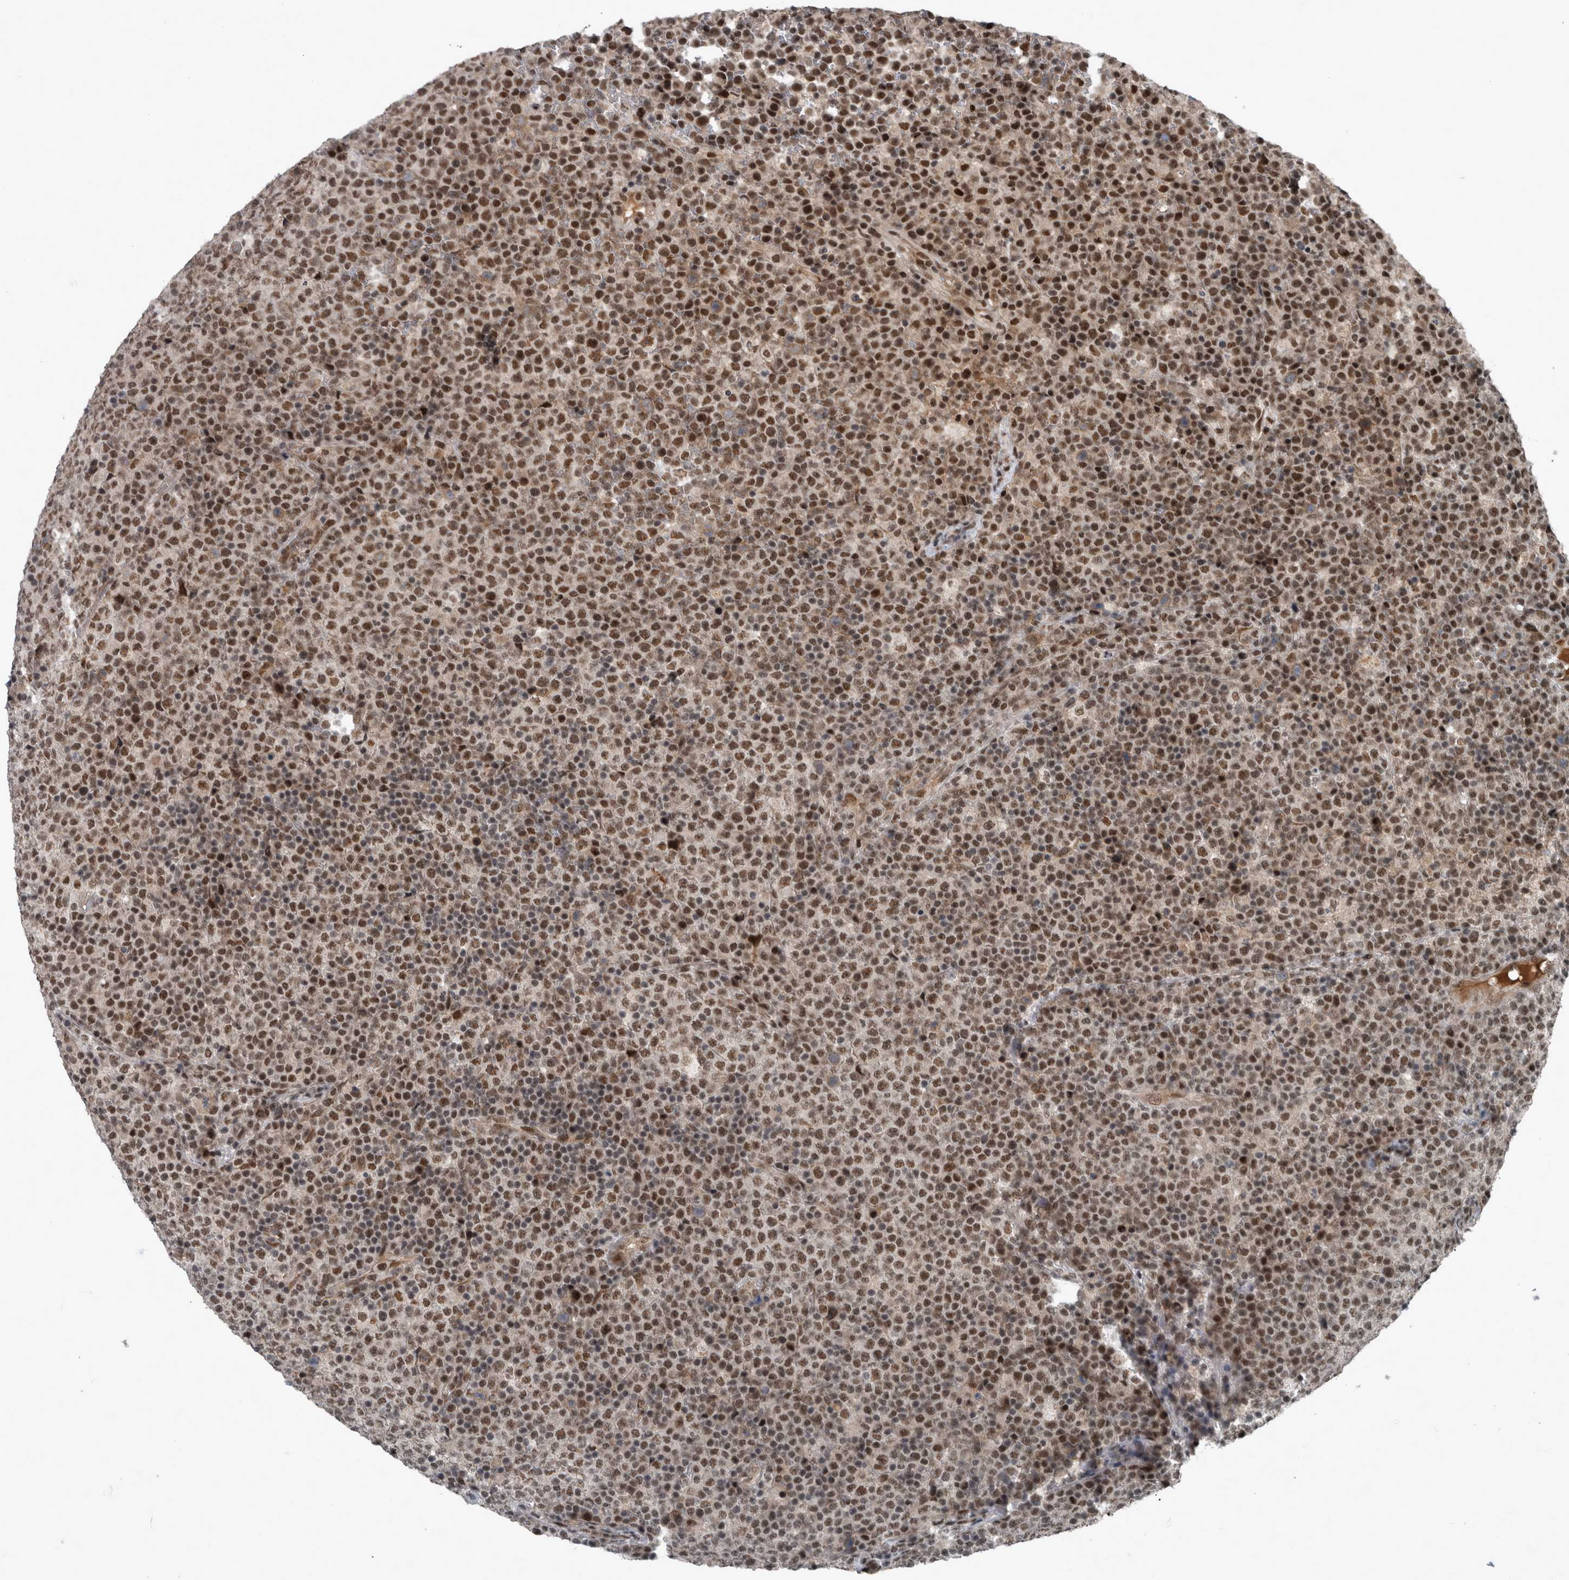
{"staining": {"intensity": "strong", "quantity": ">75%", "location": "nuclear"}, "tissue": "lymphoma", "cell_type": "Tumor cells", "image_type": "cancer", "snomed": [{"axis": "morphology", "description": "Malignant lymphoma, non-Hodgkin's type, High grade"}, {"axis": "topography", "description": "Lymph node"}], "caption": "High-grade malignant lymphoma, non-Hodgkin's type was stained to show a protein in brown. There is high levels of strong nuclear staining in about >75% of tumor cells.", "gene": "WDR33", "patient": {"sex": "male", "age": 13}}